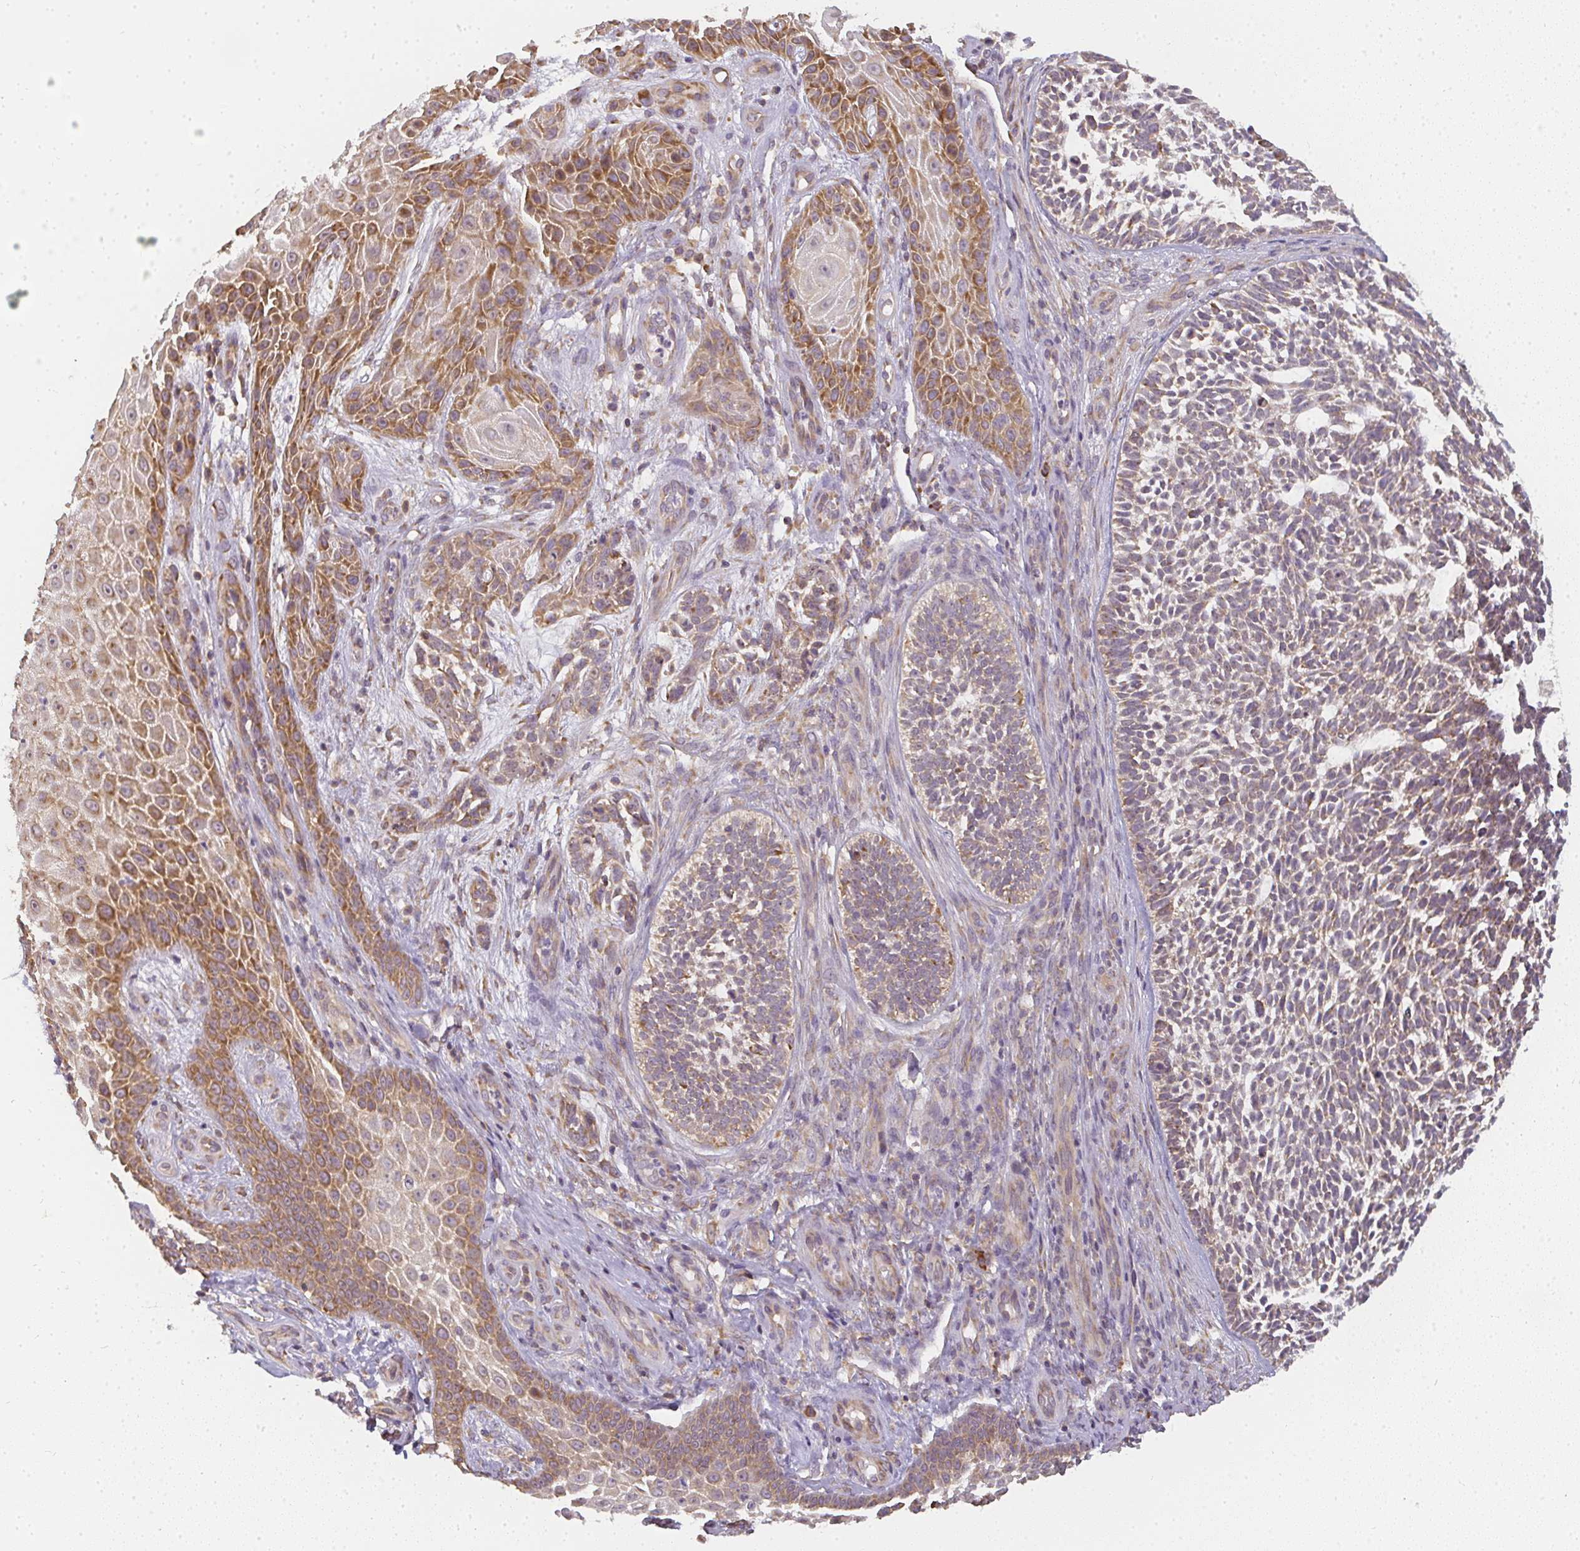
{"staining": {"intensity": "moderate", "quantity": ">75%", "location": "cytoplasmic/membranous"}, "tissue": "skin cancer", "cell_type": "Tumor cells", "image_type": "cancer", "snomed": [{"axis": "morphology", "description": "Basal cell carcinoma"}, {"axis": "topography", "description": "Skin"}, {"axis": "topography", "description": "Skin, foot"}], "caption": "Skin cancer (basal cell carcinoma) was stained to show a protein in brown. There is medium levels of moderate cytoplasmic/membranous staining in approximately >75% of tumor cells. (DAB (3,3'-diaminobenzidine) IHC, brown staining for protein, blue staining for nuclei).", "gene": "SLC35B3", "patient": {"sex": "female", "age": 77}}